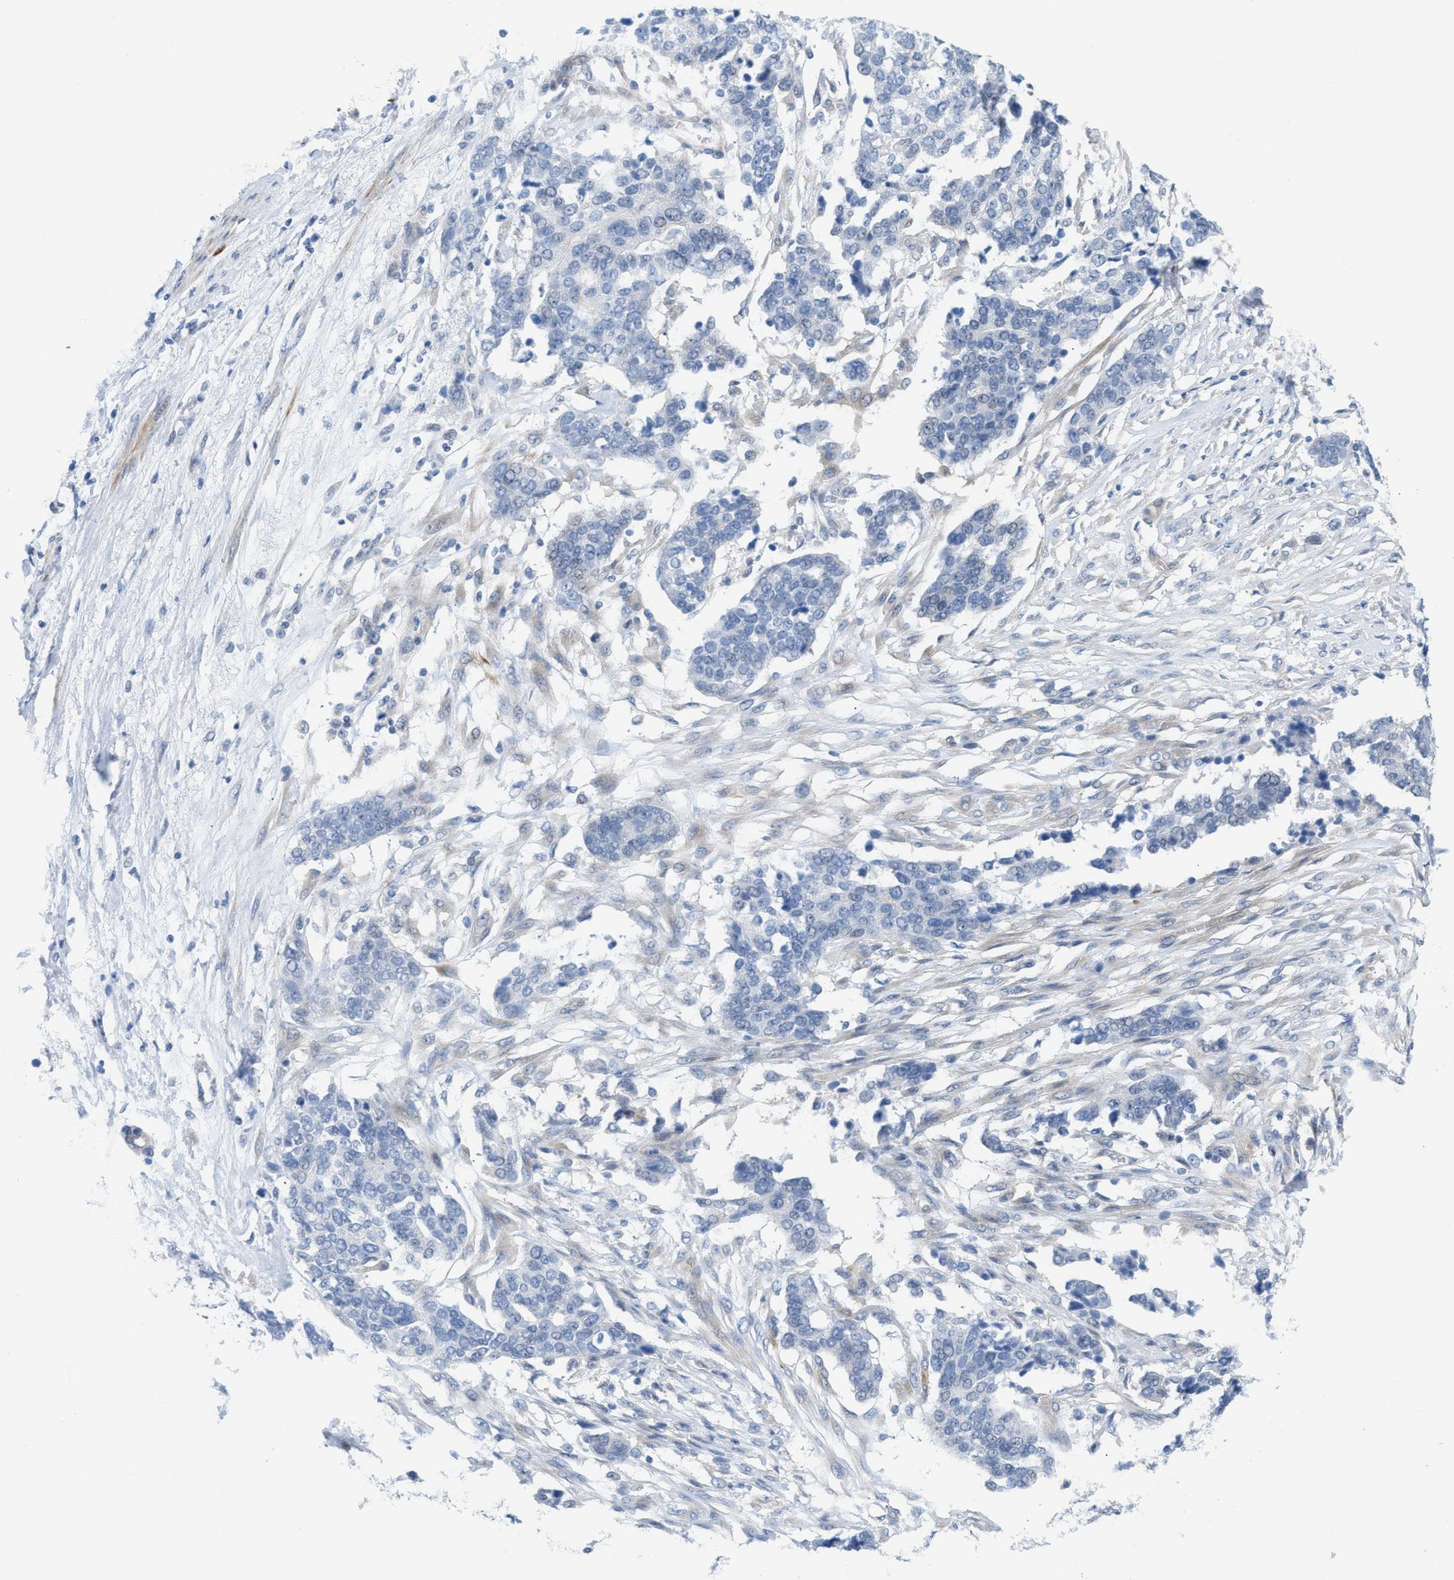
{"staining": {"intensity": "negative", "quantity": "none", "location": "none"}, "tissue": "ovarian cancer", "cell_type": "Tumor cells", "image_type": "cancer", "snomed": [{"axis": "morphology", "description": "Cystadenocarcinoma, serous, NOS"}, {"axis": "topography", "description": "Ovary"}], "caption": "DAB immunohistochemical staining of human serous cystadenocarcinoma (ovarian) displays no significant staining in tumor cells.", "gene": "MPP3", "patient": {"sex": "female", "age": 44}}